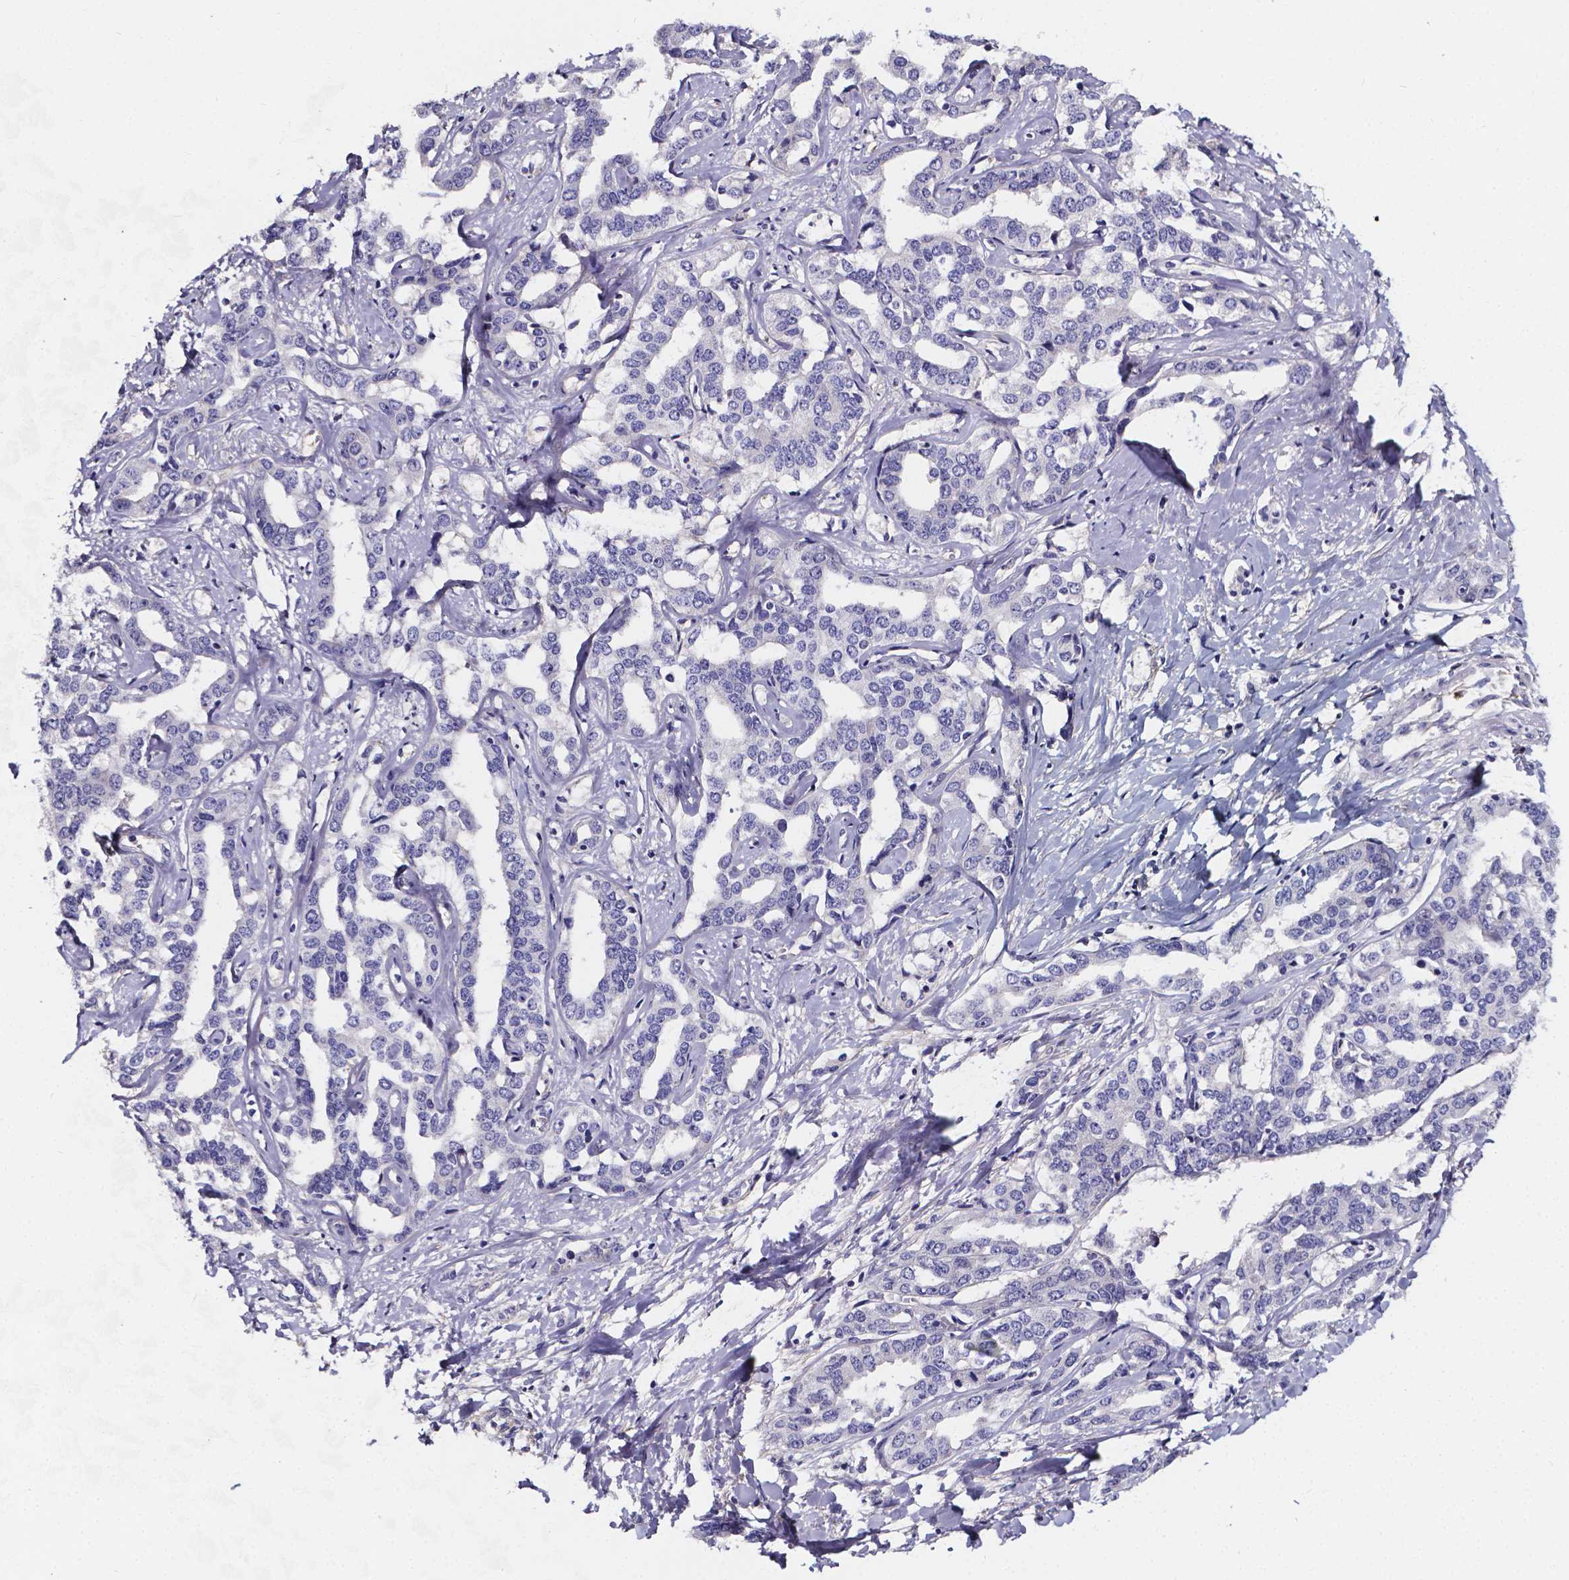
{"staining": {"intensity": "negative", "quantity": "none", "location": "none"}, "tissue": "liver cancer", "cell_type": "Tumor cells", "image_type": "cancer", "snomed": [{"axis": "morphology", "description": "Cholangiocarcinoma"}, {"axis": "topography", "description": "Liver"}], "caption": "Tumor cells are negative for protein expression in human liver cholangiocarcinoma.", "gene": "CACNG8", "patient": {"sex": "male", "age": 59}}